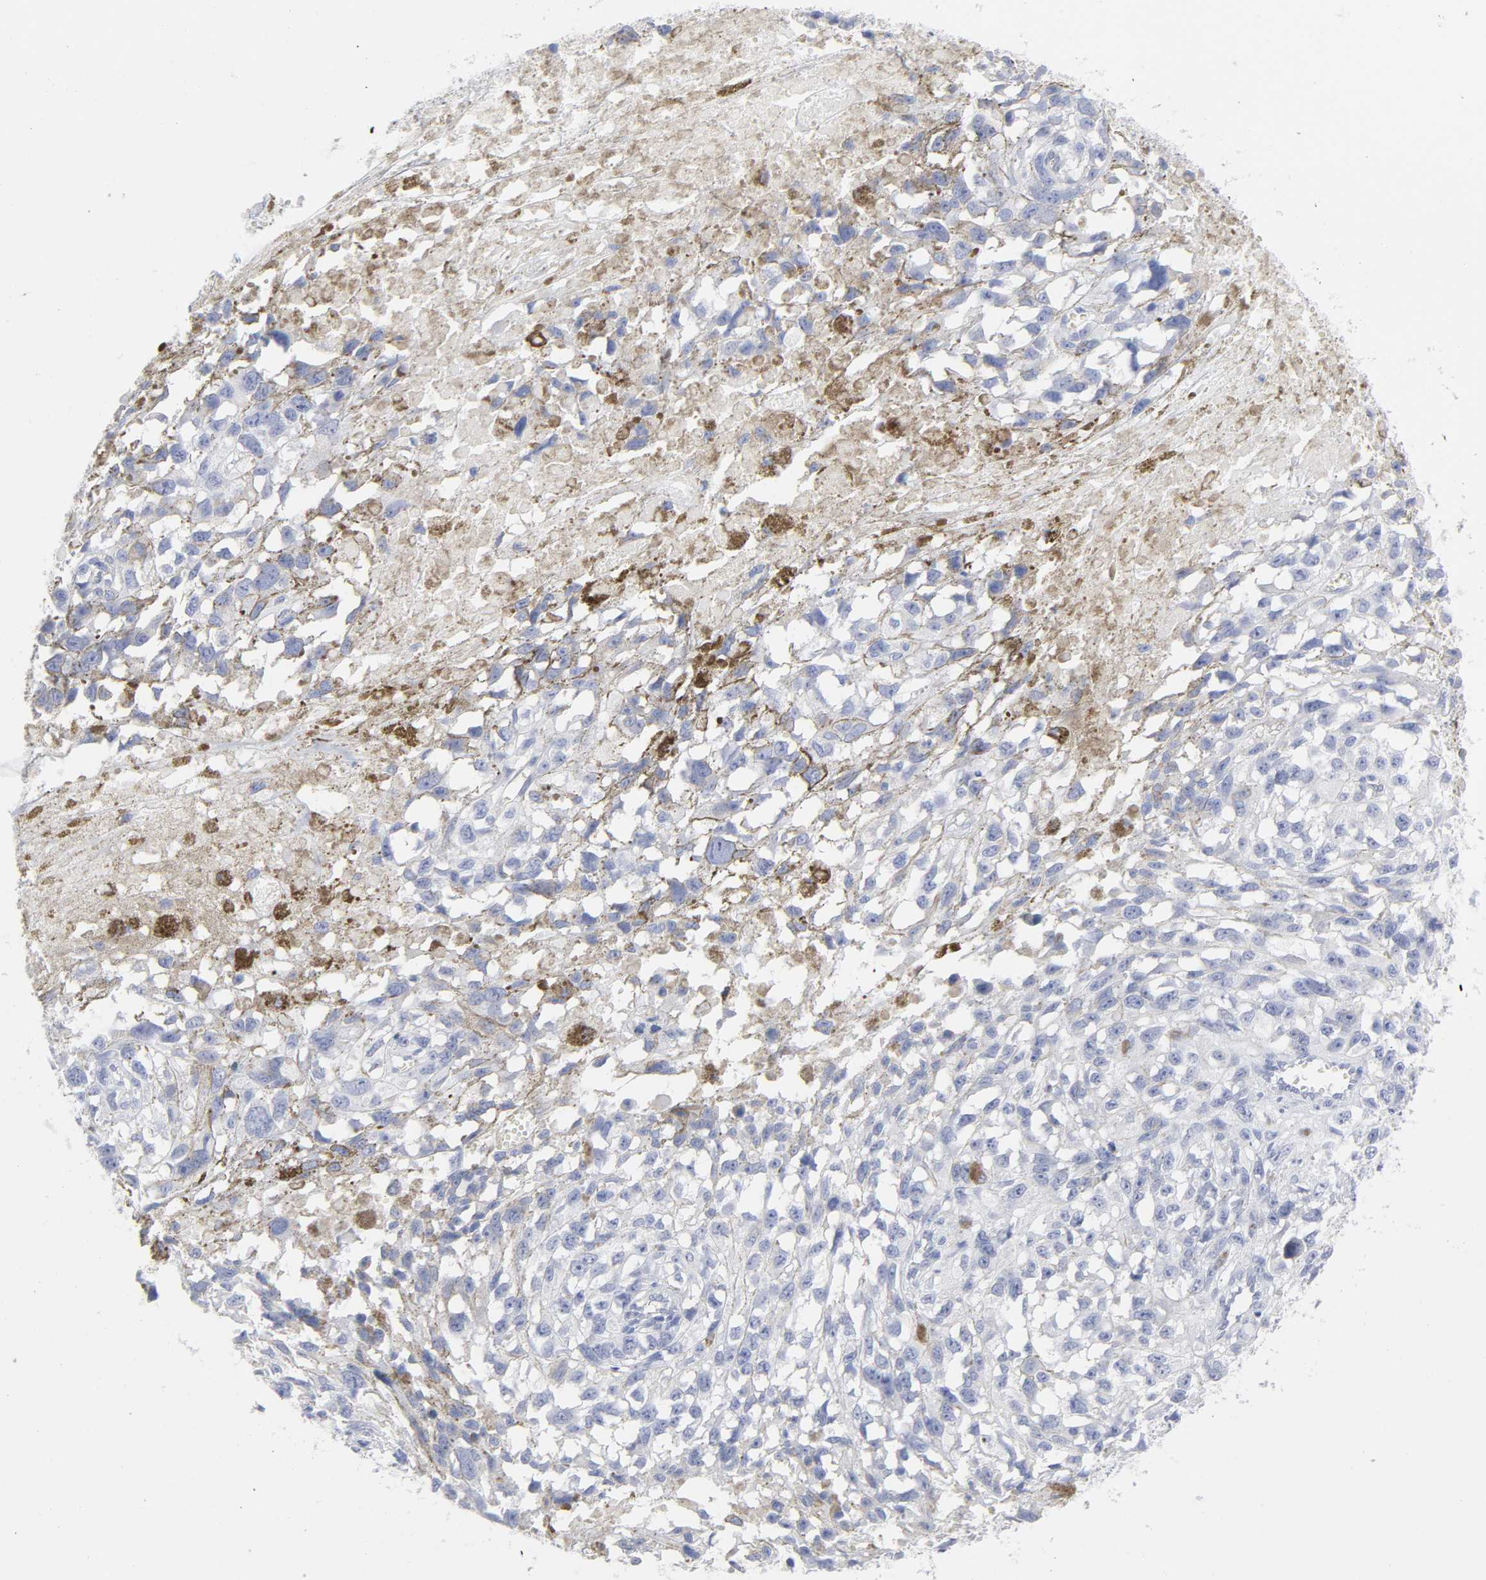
{"staining": {"intensity": "negative", "quantity": "none", "location": "none"}, "tissue": "melanoma", "cell_type": "Tumor cells", "image_type": "cancer", "snomed": [{"axis": "morphology", "description": "Malignant melanoma, Metastatic site"}, {"axis": "topography", "description": "Lymph node"}], "caption": "The photomicrograph reveals no staining of tumor cells in malignant melanoma (metastatic site).", "gene": "P2RY8", "patient": {"sex": "male", "age": 59}}